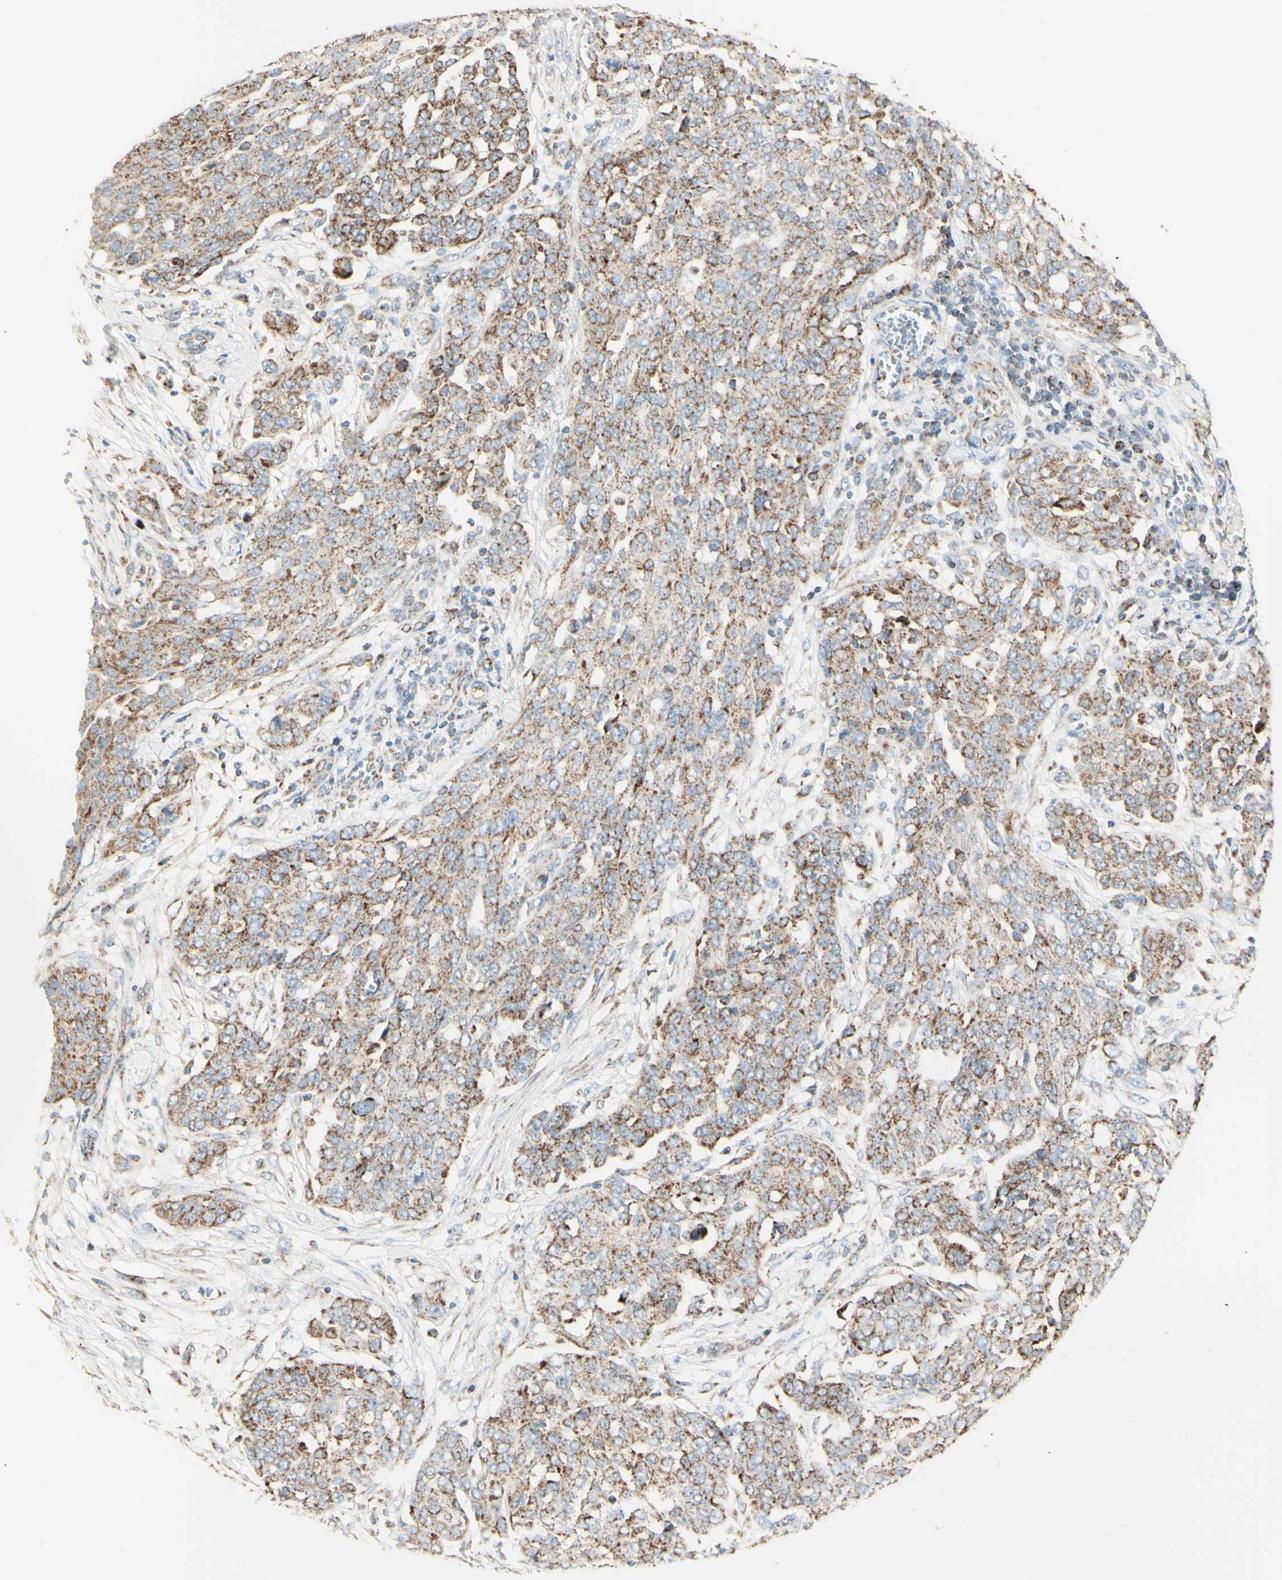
{"staining": {"intensity": "weak", "quantity": ">75%", "location": "cytoplasmic/membranous"}, "tissue": "ovarian cancer", "cell_type": "Tumor cells", "image_type": "cancer", "snomed": [{"axis": "morphology", "description": "Cystadenocarcinoma, serous, NOS"}, {"axis": "topography", "description": "Soft tissue"}, {"axis": "topography", "description": "Ovary"}], "caption": "Protein expression analysis of ovarian serous cystadenocarcinoma displays weak cytoplasmic/membranous staining in approximately >75% of tumor cells.", "gene": "LETM1", "patient": {"sex": "female", "age": 57}}